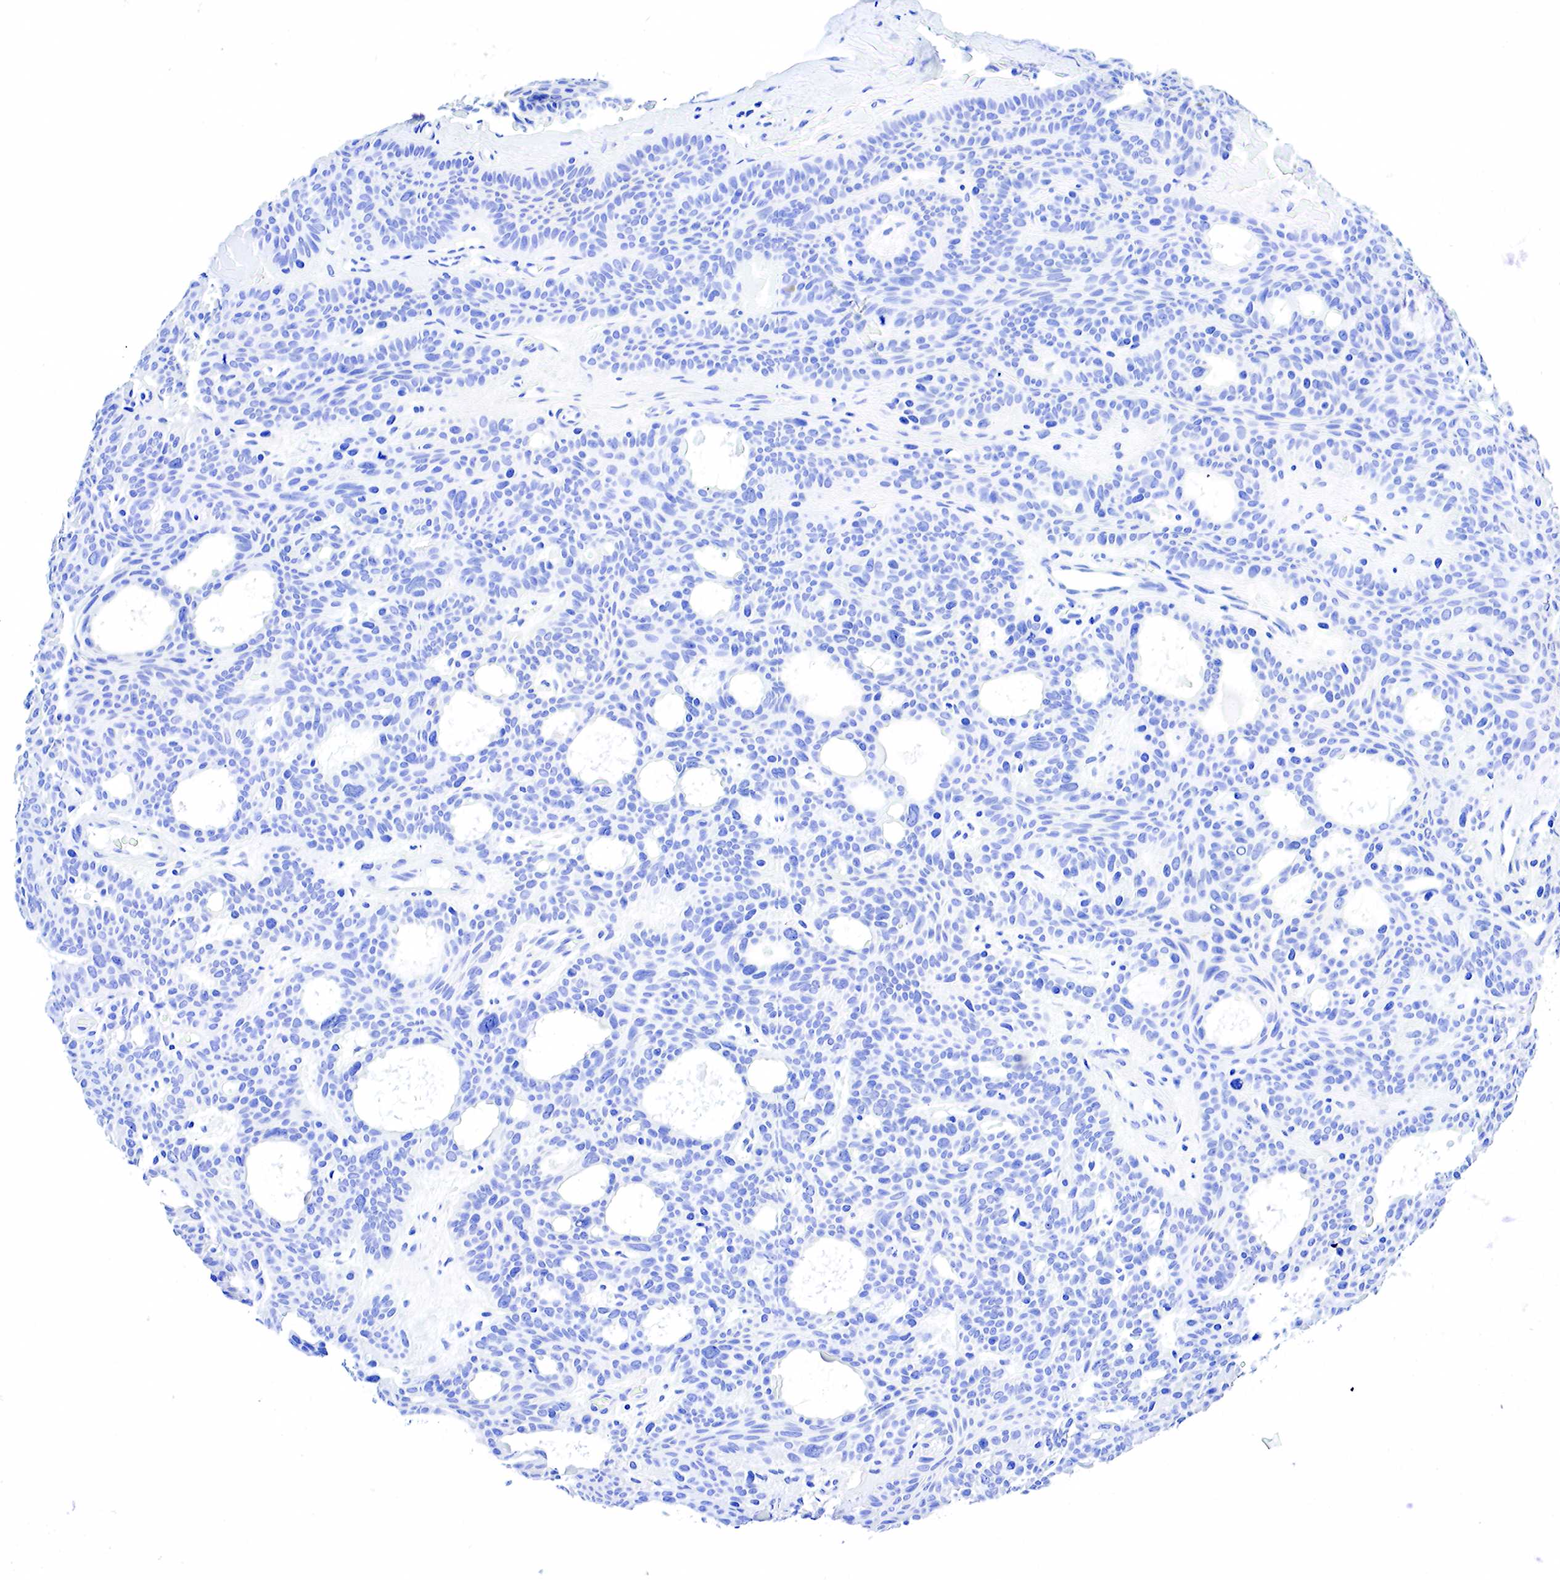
{"staining": {"intensity": "negative", "quantity": "none", "location": "none"}, "tissue": "skin cancer", "cell_type": "Tumor cells", "image_type": "cancer", "snomed": [{"axis": "morphology", "description": "Basal cell carcinoma"}, {"axis": "topography", "description": "Skin"}], "caption": "Tumor cells show no significant protein expression in skin cancer.", "gene": "FUT4", "patient": {"sex": "male", "age": 44}}